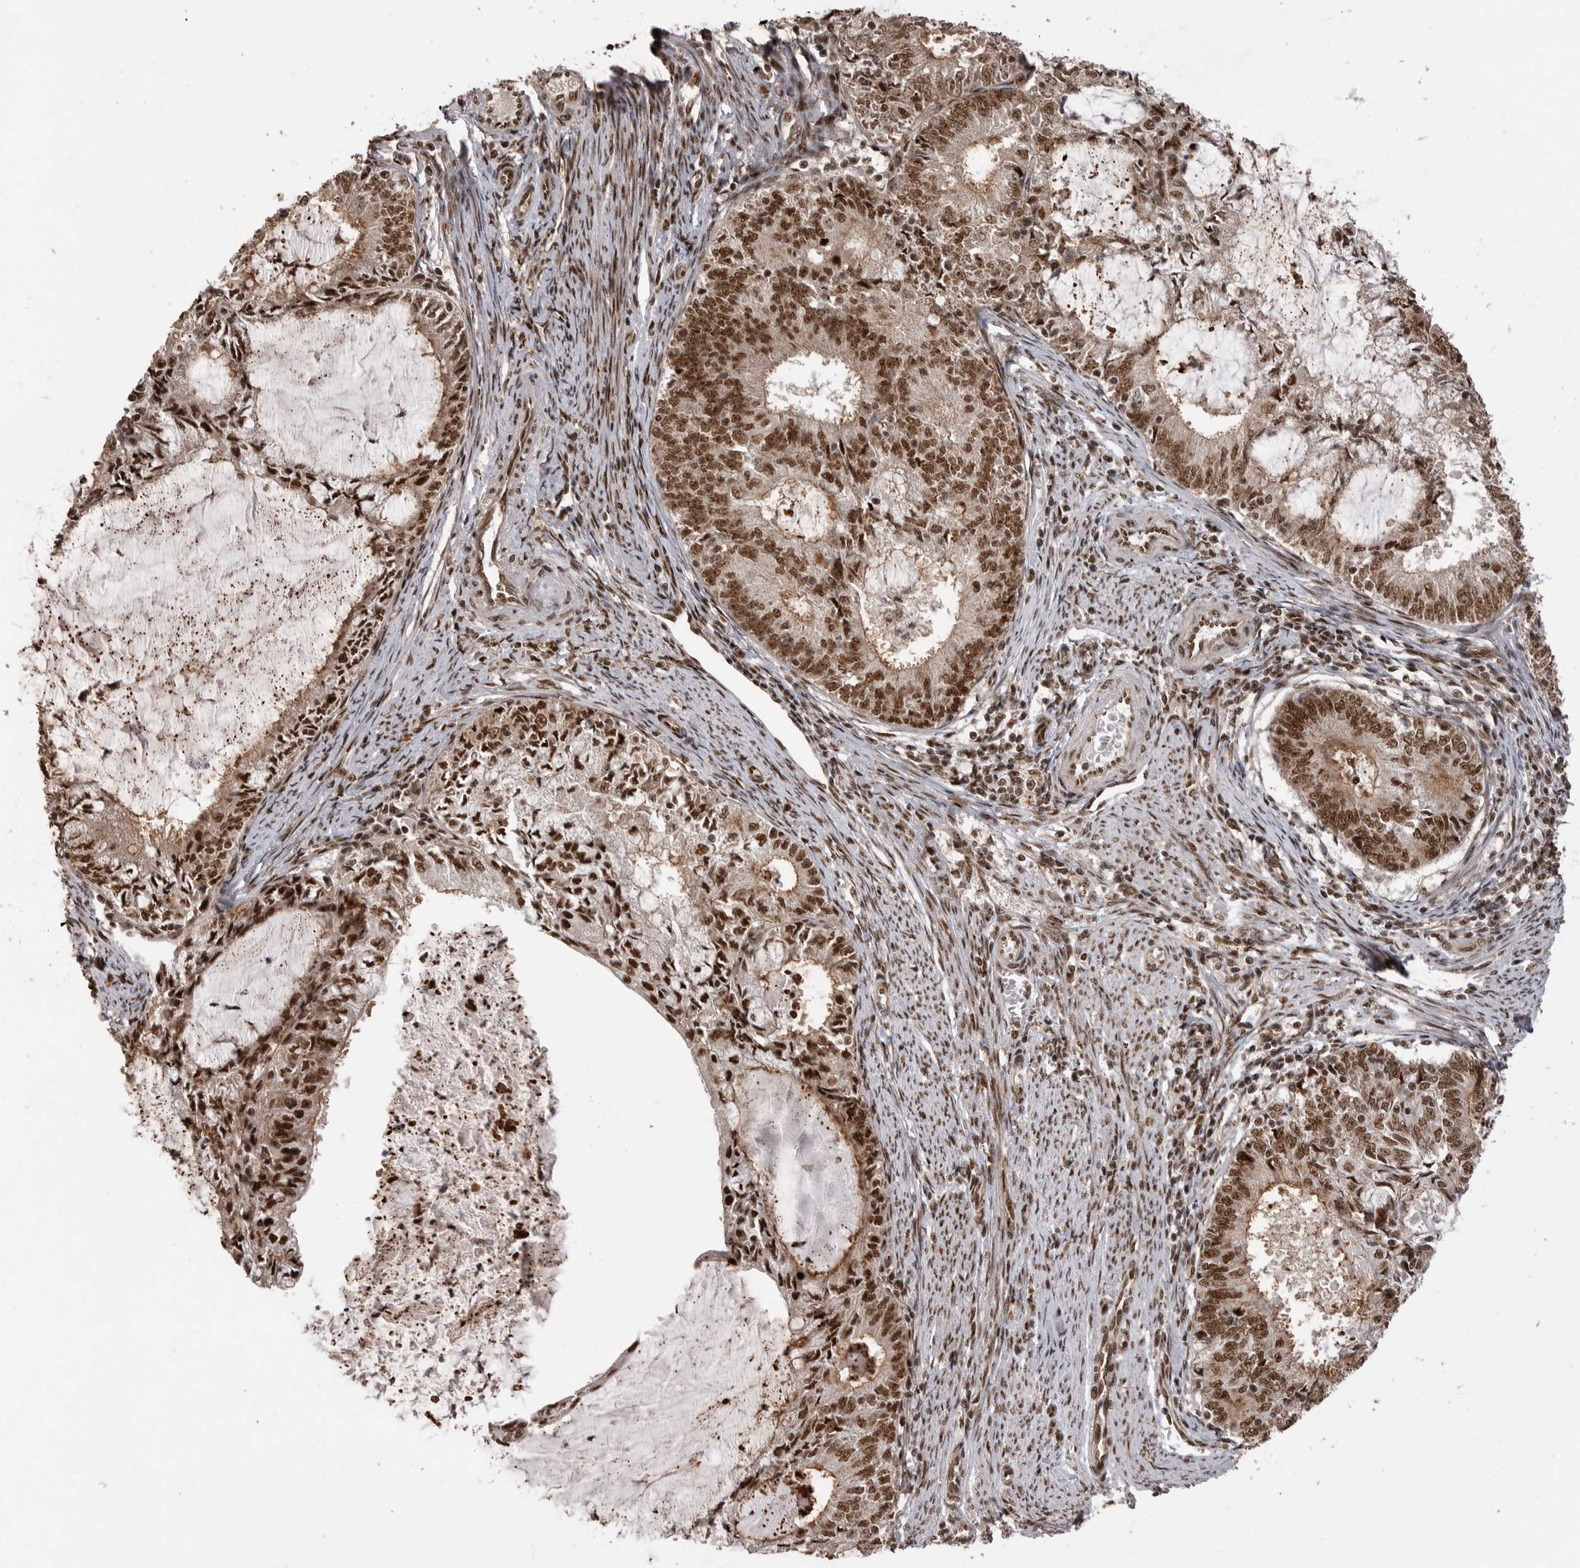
{"staining": {"intensity": "moderate", "quantity": ">75%", "location": "nuclear"}, "tissue": "endometrial cancer", "cell_type": "Tumor cells", "image_type": "cancer", "snomed": [{"axis": "morphology", "description": "Adenocarcinoma, NOS"}, {"axis": "topography", "description": "Endometrium"}], "caption": "This micrograph shows endometrial cancer stained with immunohistochemistry to label a protein in brown. The nuclear of tumor cells show moderate positivity for the protein. Nuclei are counter-stained blue.", "gene": "PPP1R8", "patient": {"sex": "female", "age": 57}}